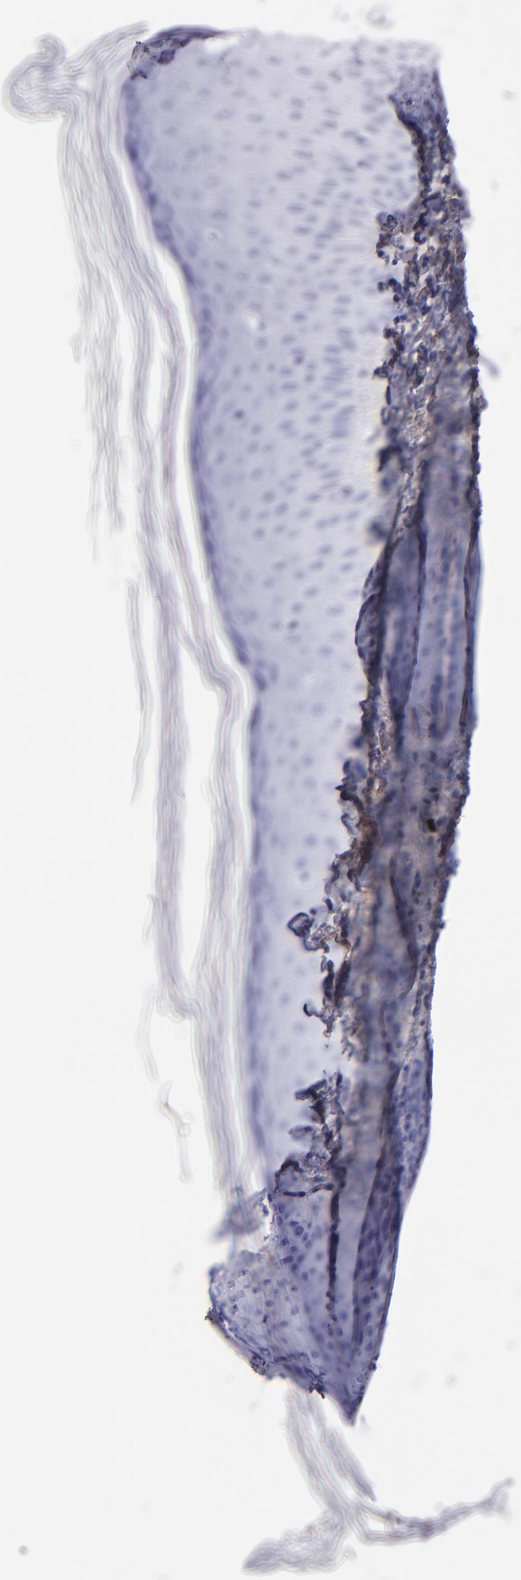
{"staining": {"intensity": "negative", "quantity": "none", "location": "none"}, "tissue": "skin", "cell_type": "Epidermal cells", "image_type": "normal", "snomed": [{"axis": "morphology", "description": "Normal tissue, NOS"}, {"axis": "morphology", "description": "Inflammation, NOS"}, {"axis": "topography", "description": "Soft tissue"}, {"axis": "topography", "description": "Anal"}], "caption": "Skin stained for a protein using immunohistochemistry demonstrates no expression epidermal cells.", "gene": "EFCAB13", "patient": {"sex": "female", "age": 15}}